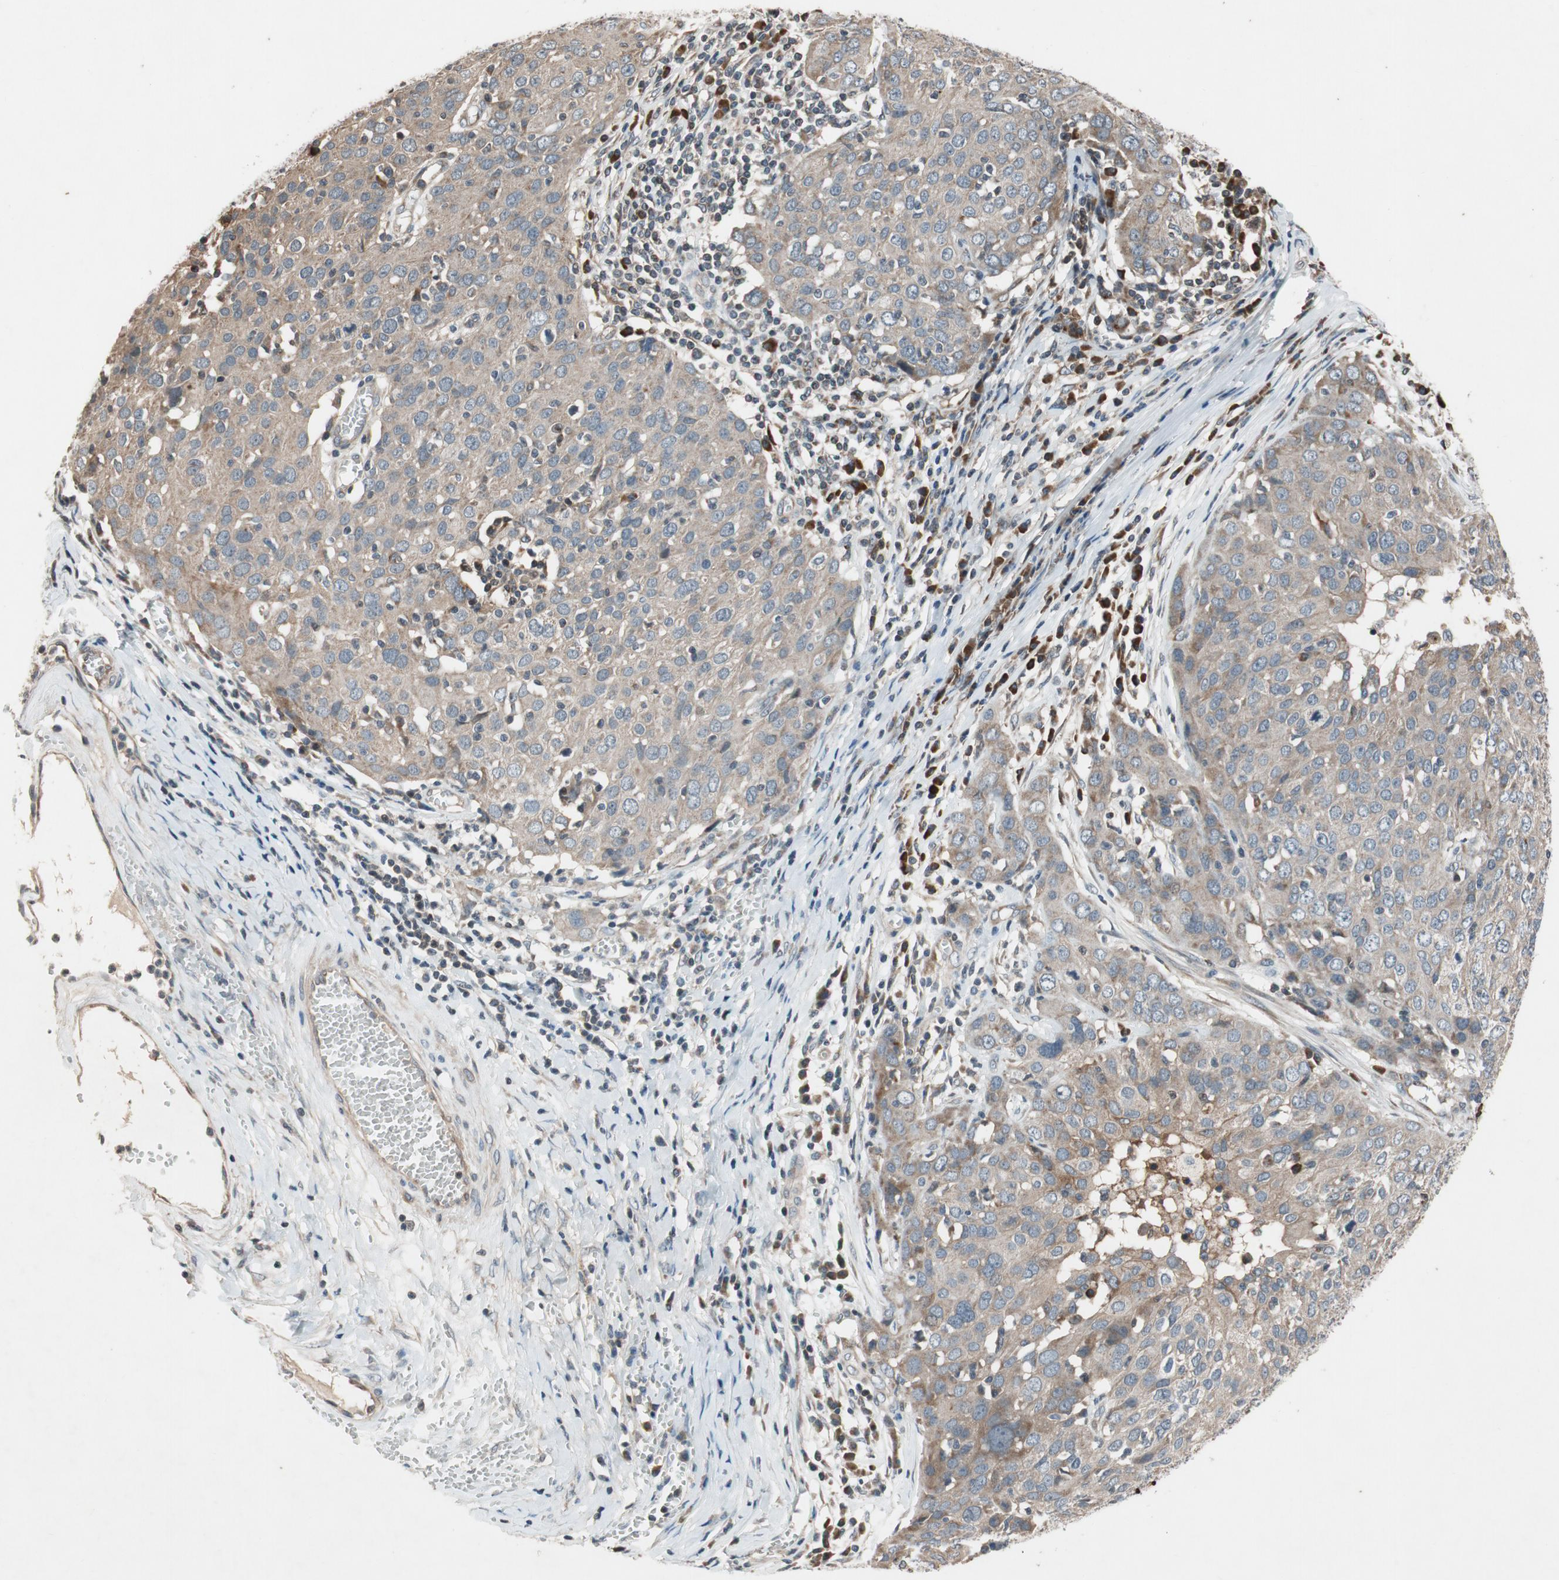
{"staining": {"intensity": "moderate", "quantity": ">75%", "location": "cytoplasmic/membranous"}, "tissue": "ovarian cancer", "cell_type": "Tumor cells", "image_type": "cancer", "snomed": [{"axis": "morphology", "description": "Carcinoma, endometroid"}, {"axis": "topography", "description": "Ovary"}], "caption": "Protein staining of ovarian cancer tissue displays moderate cytoplasmic/membranous positivity in about >75% of tumor cells. The protein is stained brown, and the nuclei are stained in blue (DAB (3,3'-diaminobenzidine) IHC with brightfield microscopy, high magnification).", "gene": "ATP2C1", "patient": {"sex": "female", "age": 50}}